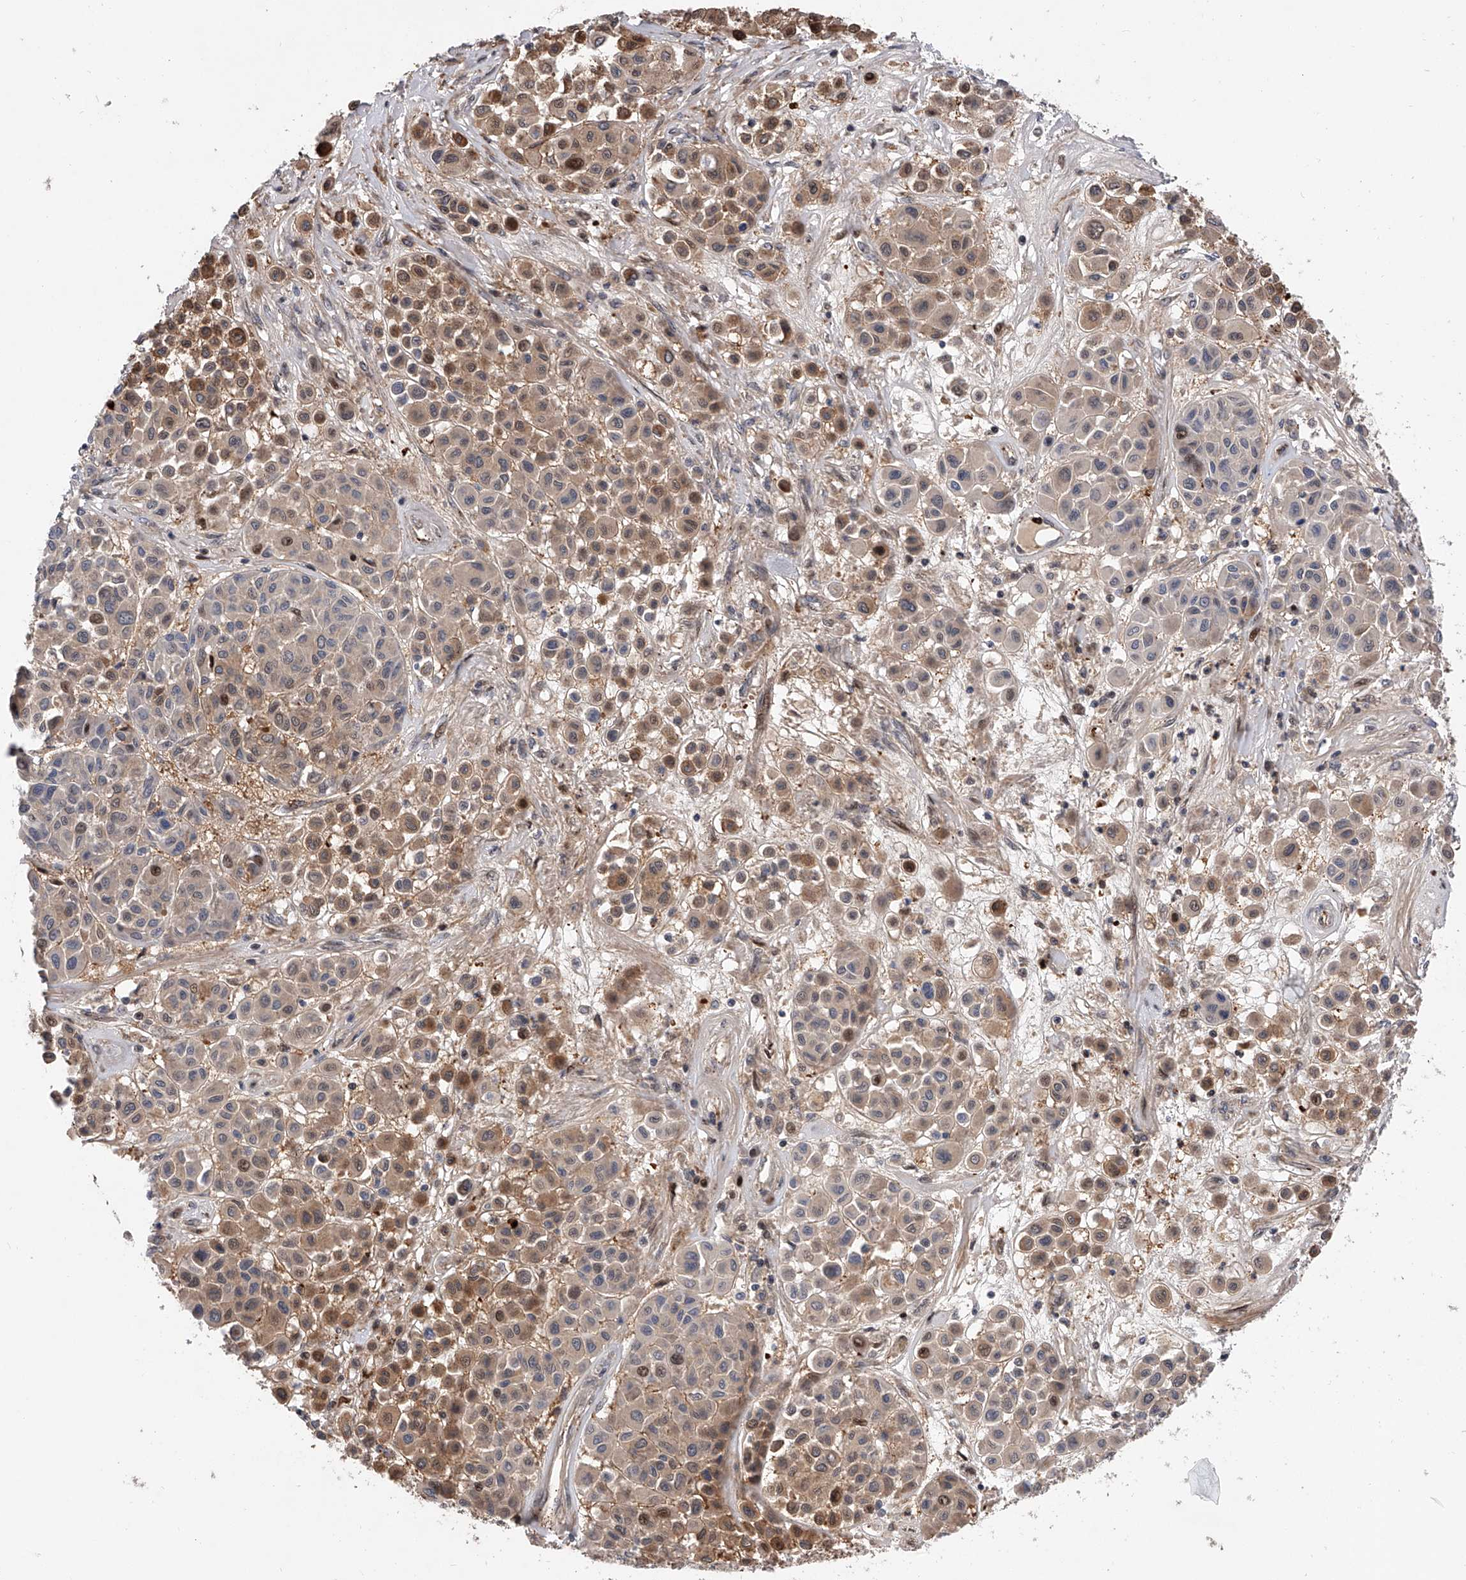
{"staining": {"intensity": "moderate", "quantity": ">75%", "location": "cytoplasmic/membranous,nuclear"}, "tissue": "melanoma", "cell_type": "Tumor cells", "image_type": "cancer", "snomed": [{"axis": "morphology", "description": "Malignant melanoma, Metastatic site"}, {"axis": "topography", "description": "Soft tissue"}], "caption": "This image shows malignant melanoma (metastatic site) stained with IHC to label a protein in brown. The cytoplasmic/membranous and nuclear of tumor cells show moderate positivity for the protein. Nuclei are counter-stained blue.", "gene": "PDSS2", "patient": {"sex": "male", "age": 41}}